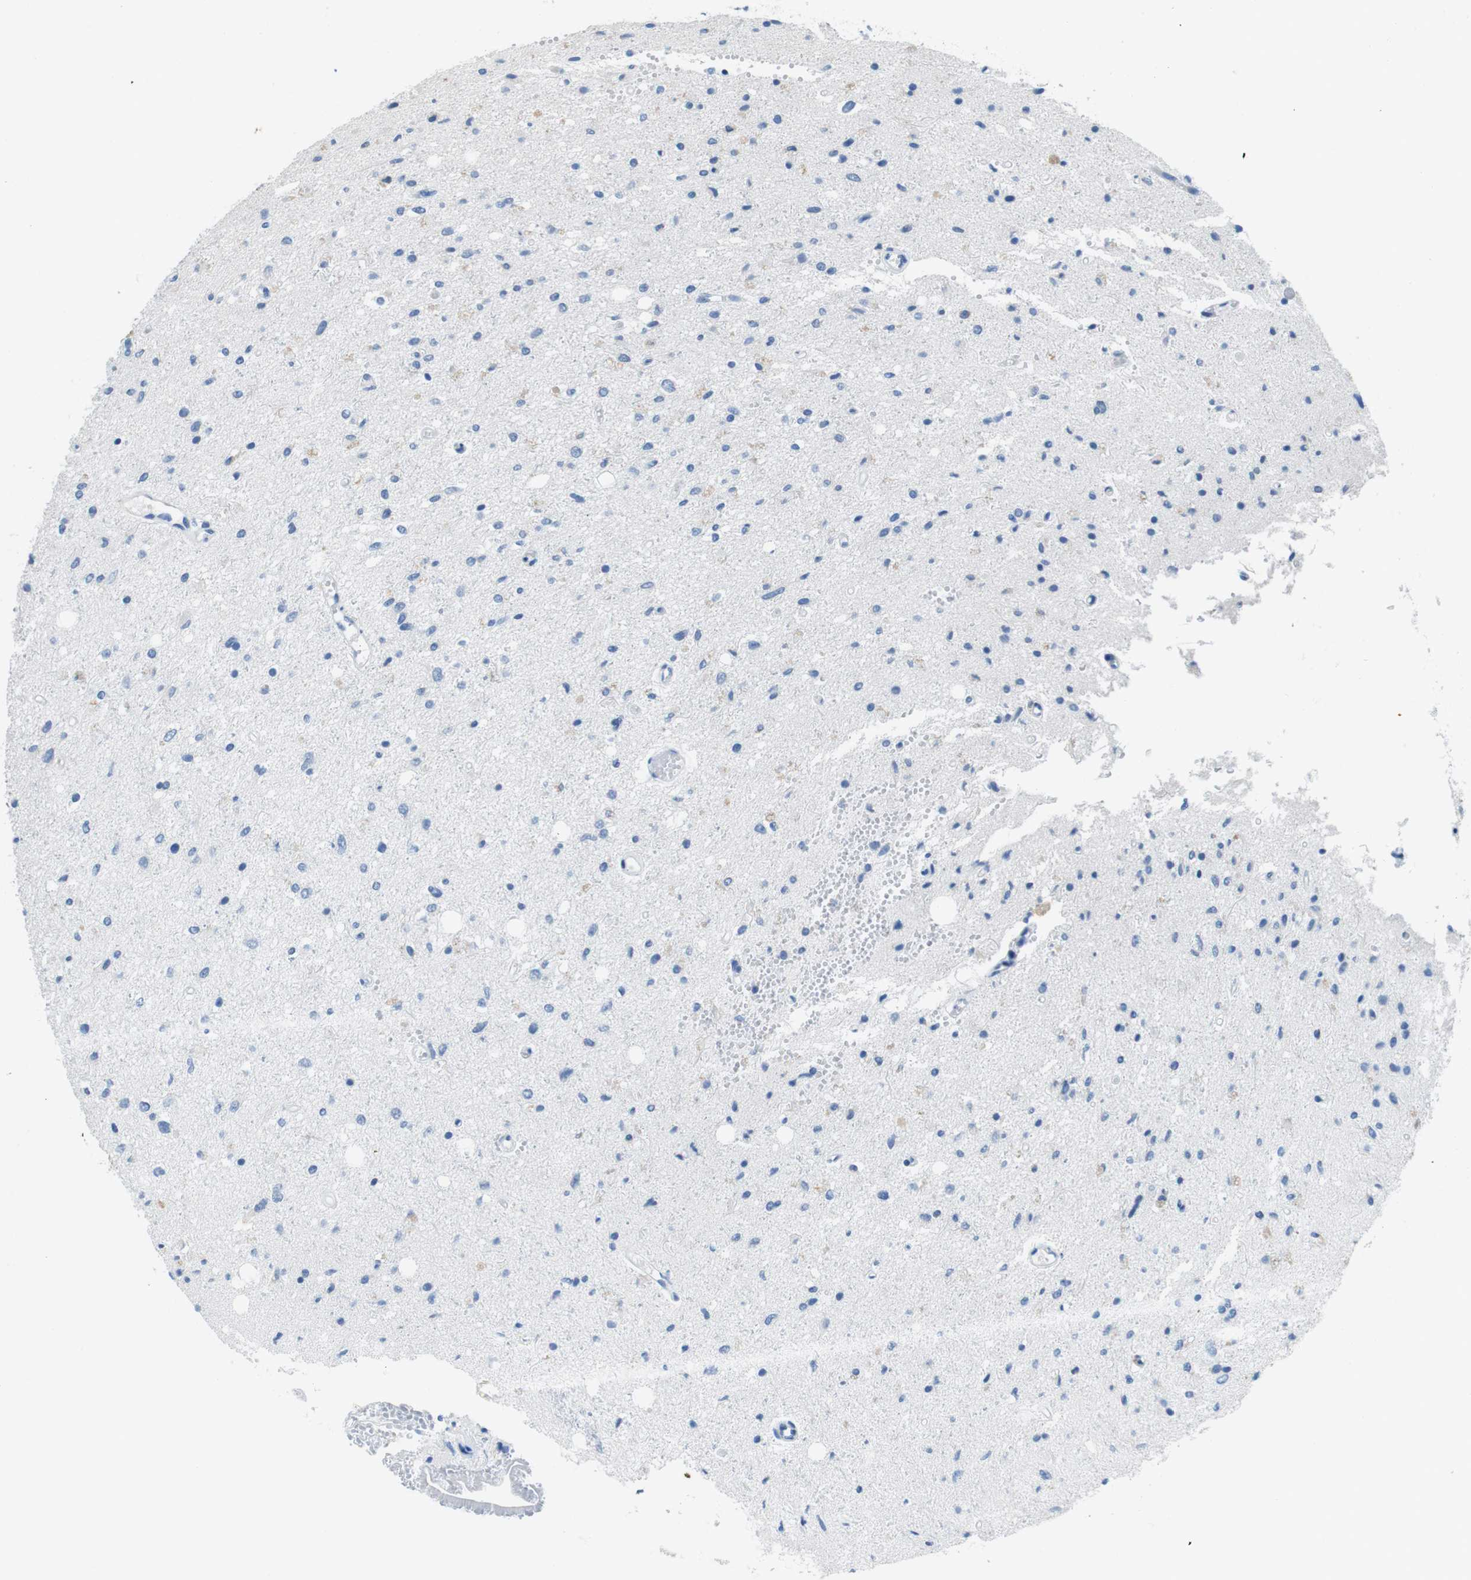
{"staining": {"intensity": "negative", "quantity": "none", "location": "none"}, "tissue": "glioma", "cell_type": "Tumor cells", "image_type": "cancer", "snomed": [{"axis": "morphology", "description": "Glioma, malignant, Low grade"}, {"axis": "topography", "description": "Brain"}], "caption": "A high-resolution image shows immunohistochemistry staining of malignant glioma (low-grade), which displays no significant staining in tumor cells.", "gene": "SLC35A3", "patient": {"sex": "male", "age": 77}}